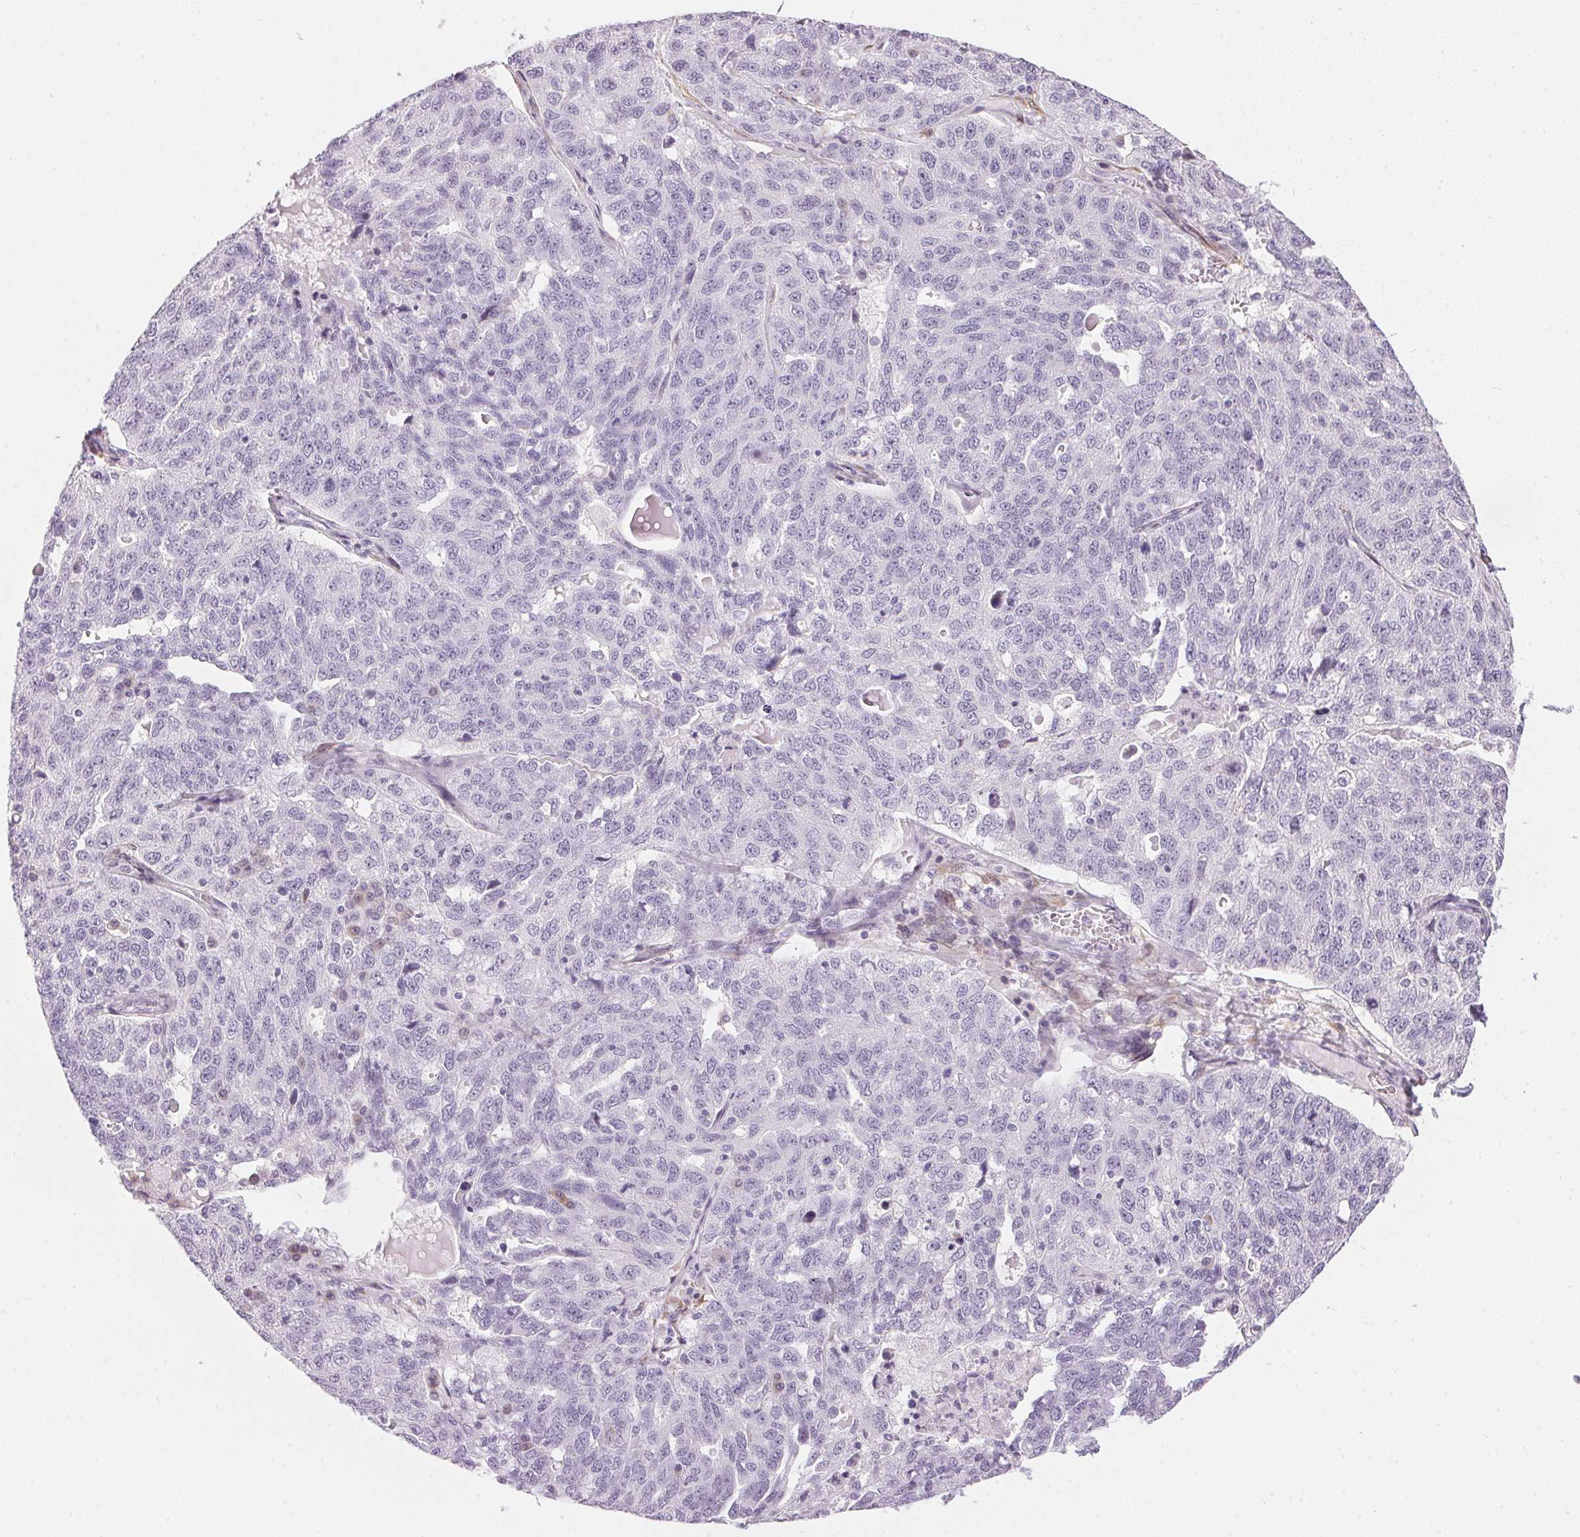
{"staining": {"intensity": "negative", "quantity": "none", "location": "none"}, "tissue": "ovarian cancer", "cell_type": "Tumor cells", "image_type": "cancer", "snomed": [{"axis": "morphology", "description": "Cystadenocarcinoma, serous, NOS"}, {"axis": "topography", "description": "Ovary"}], "caption": "An immunohistochemistry micrograph of serous cystadenocarcinoma (ovarian) is shown. There is no staining in tumor cells of serous cystadenocarcinoma (ovarian).", "gene": "CADPS", "patient": {"sex": "female", "age": 71}}